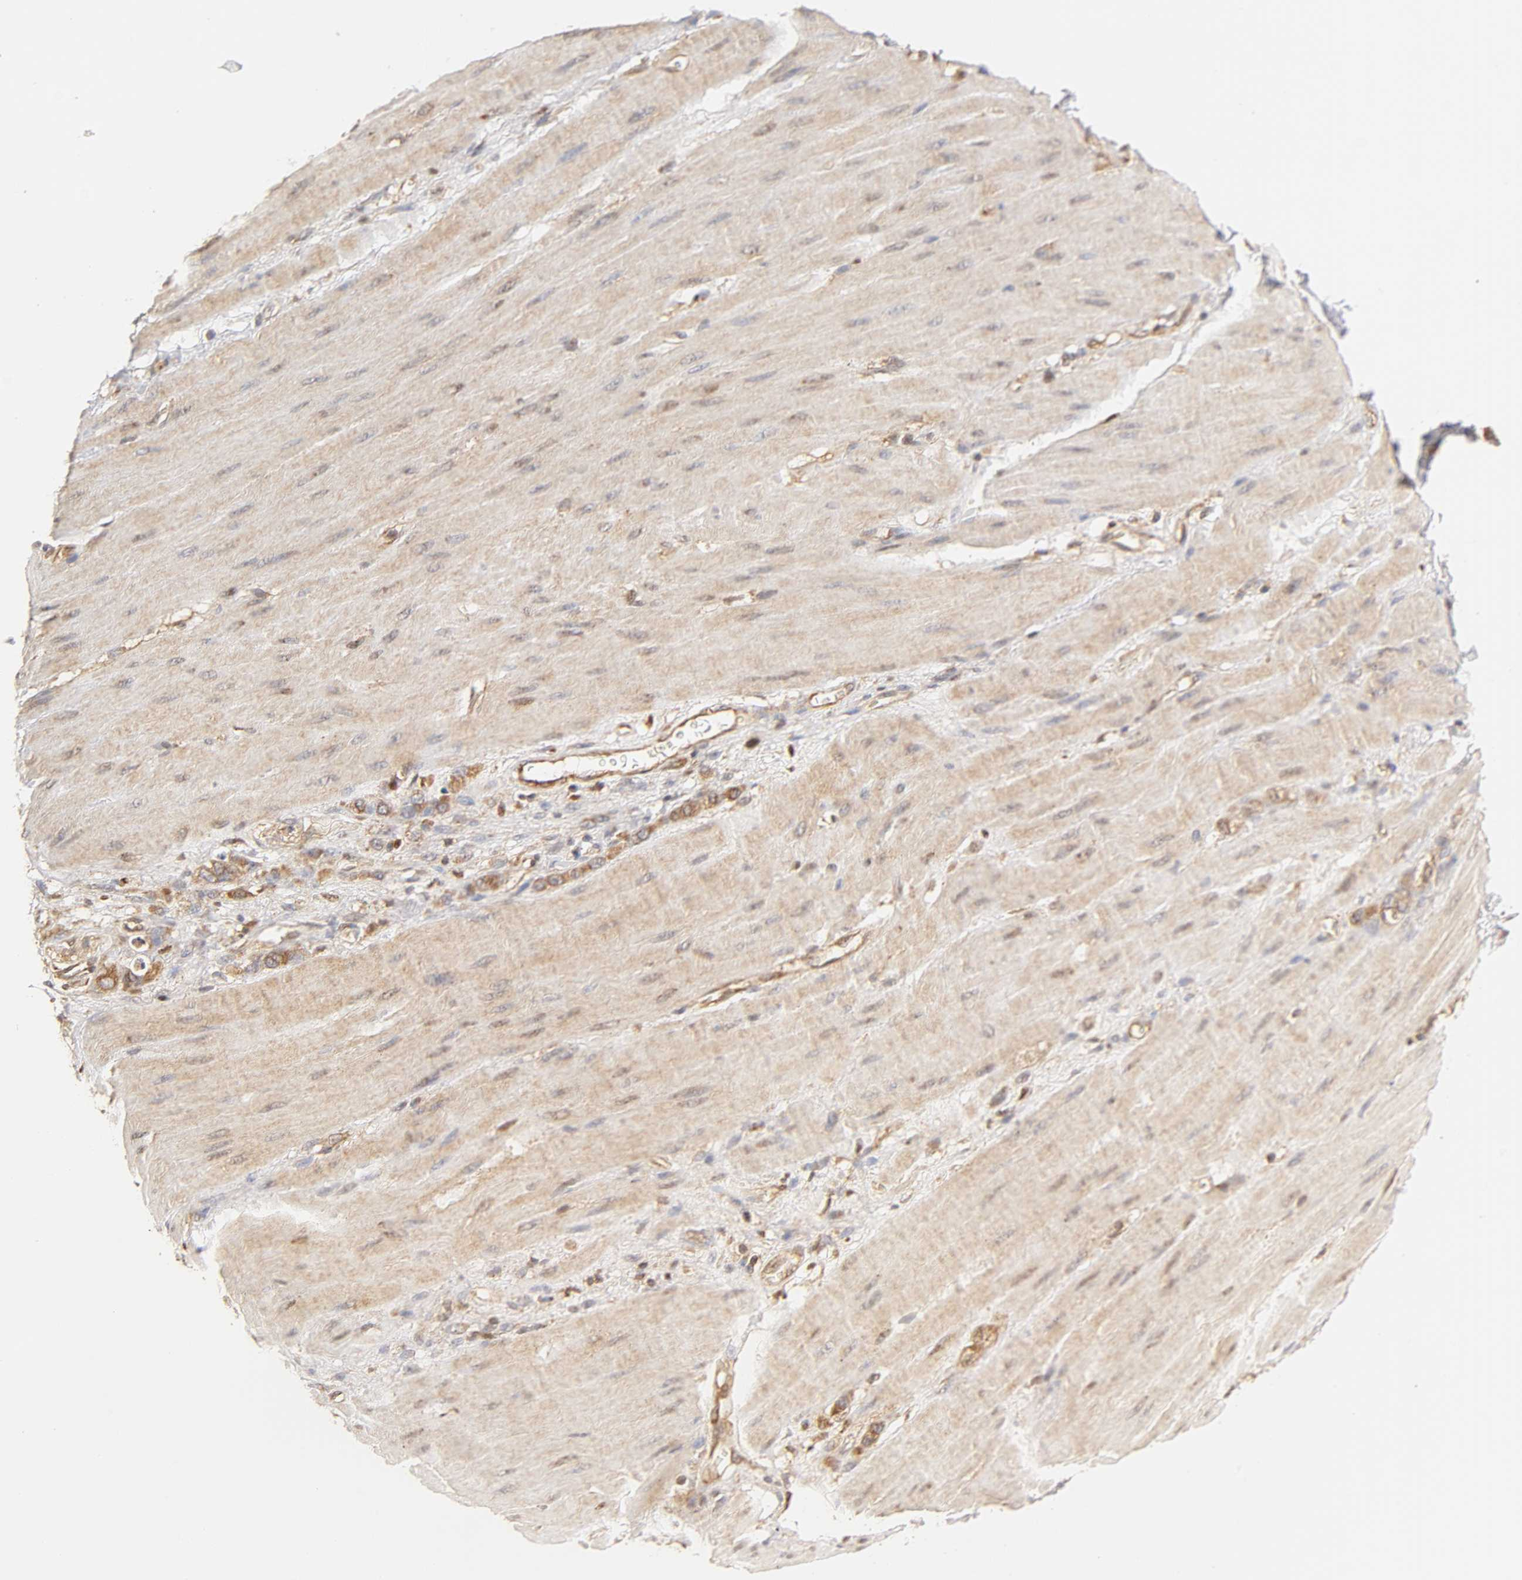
{"staining": {"intensity": "moderate", "quantity": ">75%", "location": "cytoplasmic/membranous"}, "tissue": "stomach cancer", "cell_type": "Tumor cells", "image_type": "cancer", "snomed": [{"axis": "morphology", "description": "Adenocarcinoma, NOS"}, {"axis": "topography", "description": "Stomach"}], "caption": "Moderate cytoplasmic/membranous staining is appreciated in approximately >75% of tumor cells in adenocarcinoma (stomach).", "gene": "PAFAH1B1", "patient": {"sex": "male", "age": 82}}